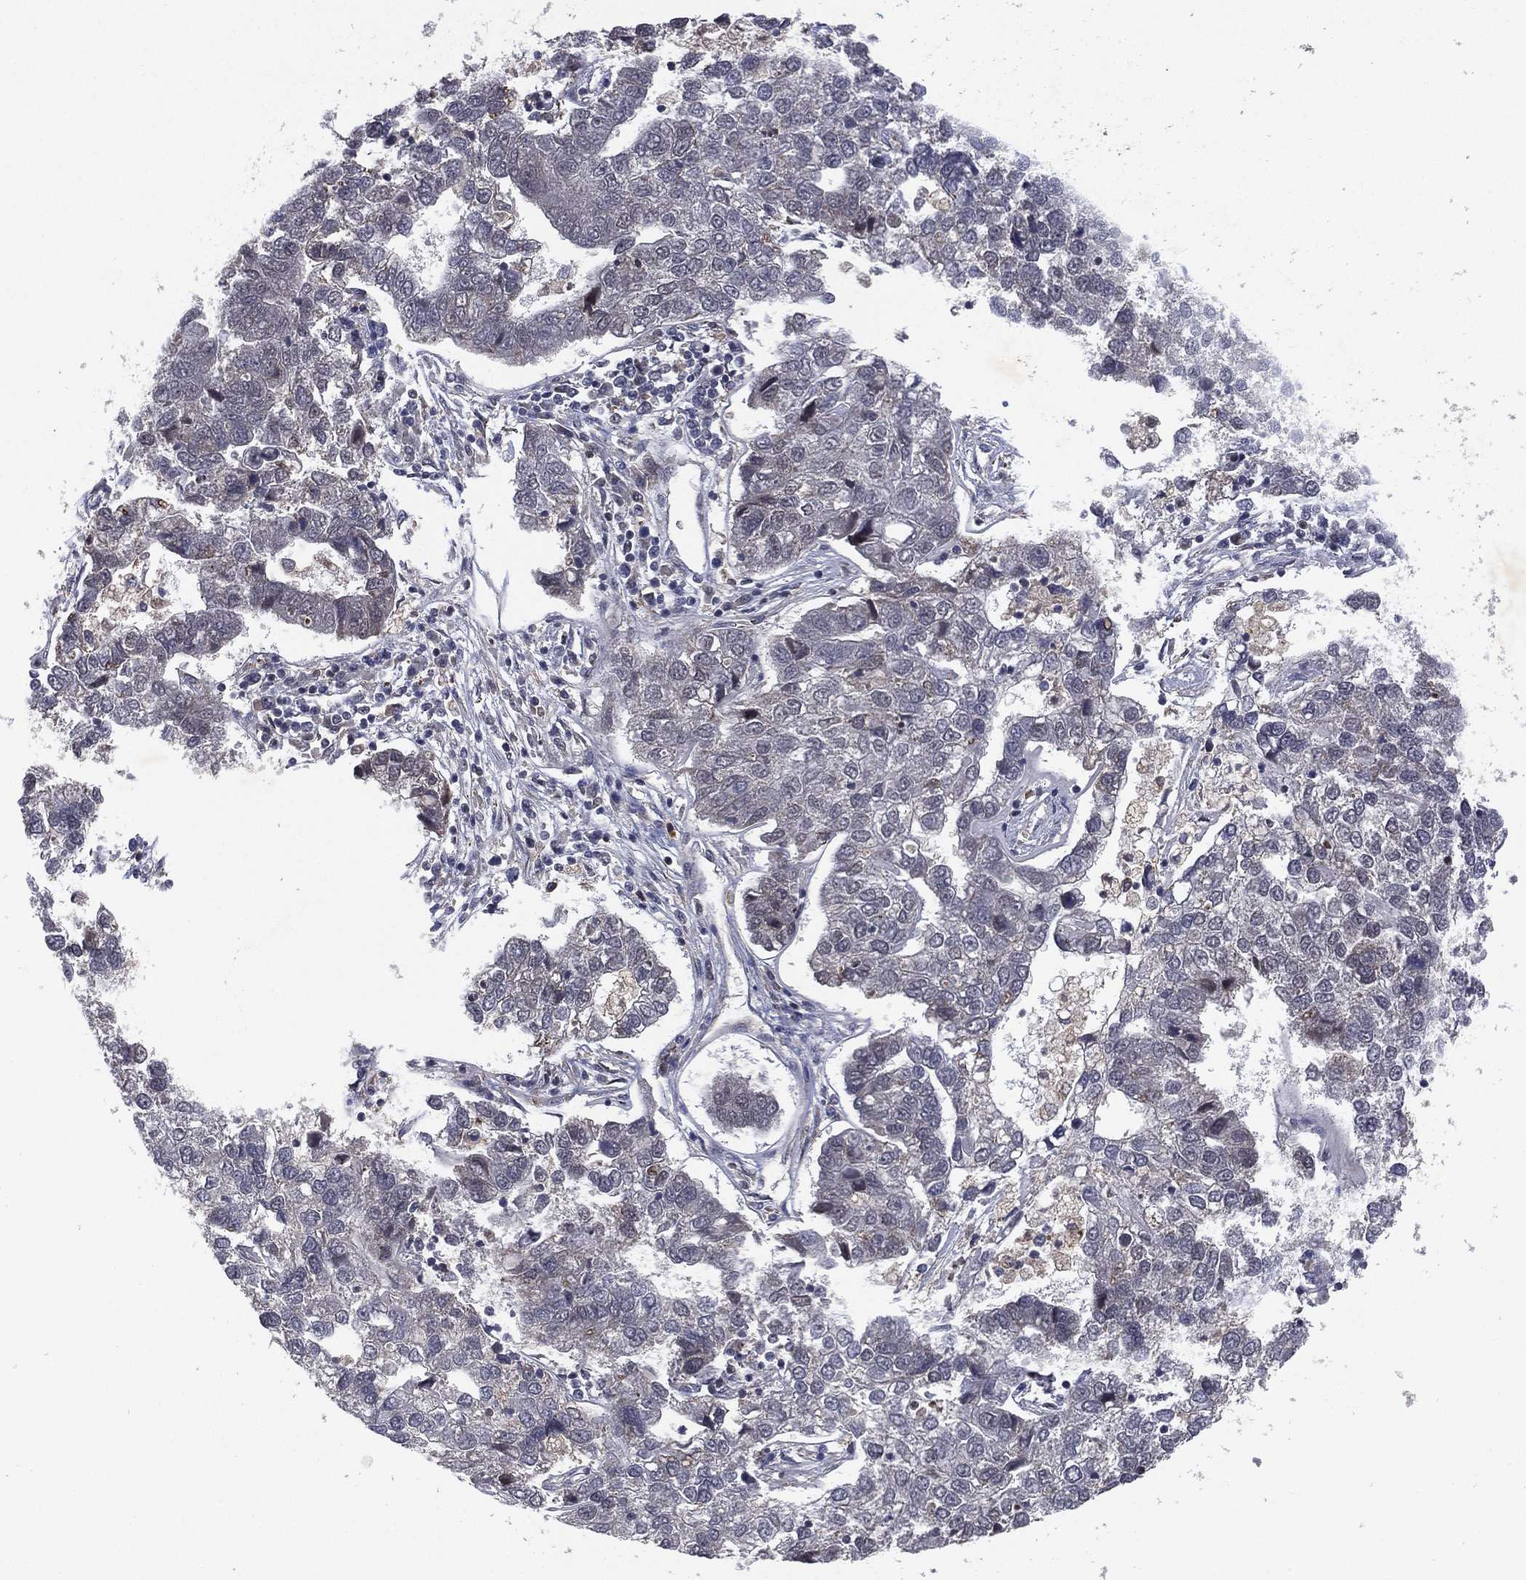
{"staining": {"intensity": "negative", "quantity": "none", "location": "none"}, "tissue": "pancreatic cancer", "cell_type": "Tumor cells", "image_type": "cancer", "snomed": [{"axis": "morphology", "description": "Adenocarcinoma, NOS"}, {"axis": "topography", "description": "Pancreas"}], "caption": "Immunohistochemical staining of pancreatic cancer exhibits no significant positivity in tumor cells. (DAB IHC visualized using brightfield microscopy, high magnification).", "gene": "ATG4B", "patient": {"sex": "female", "age": 61}}